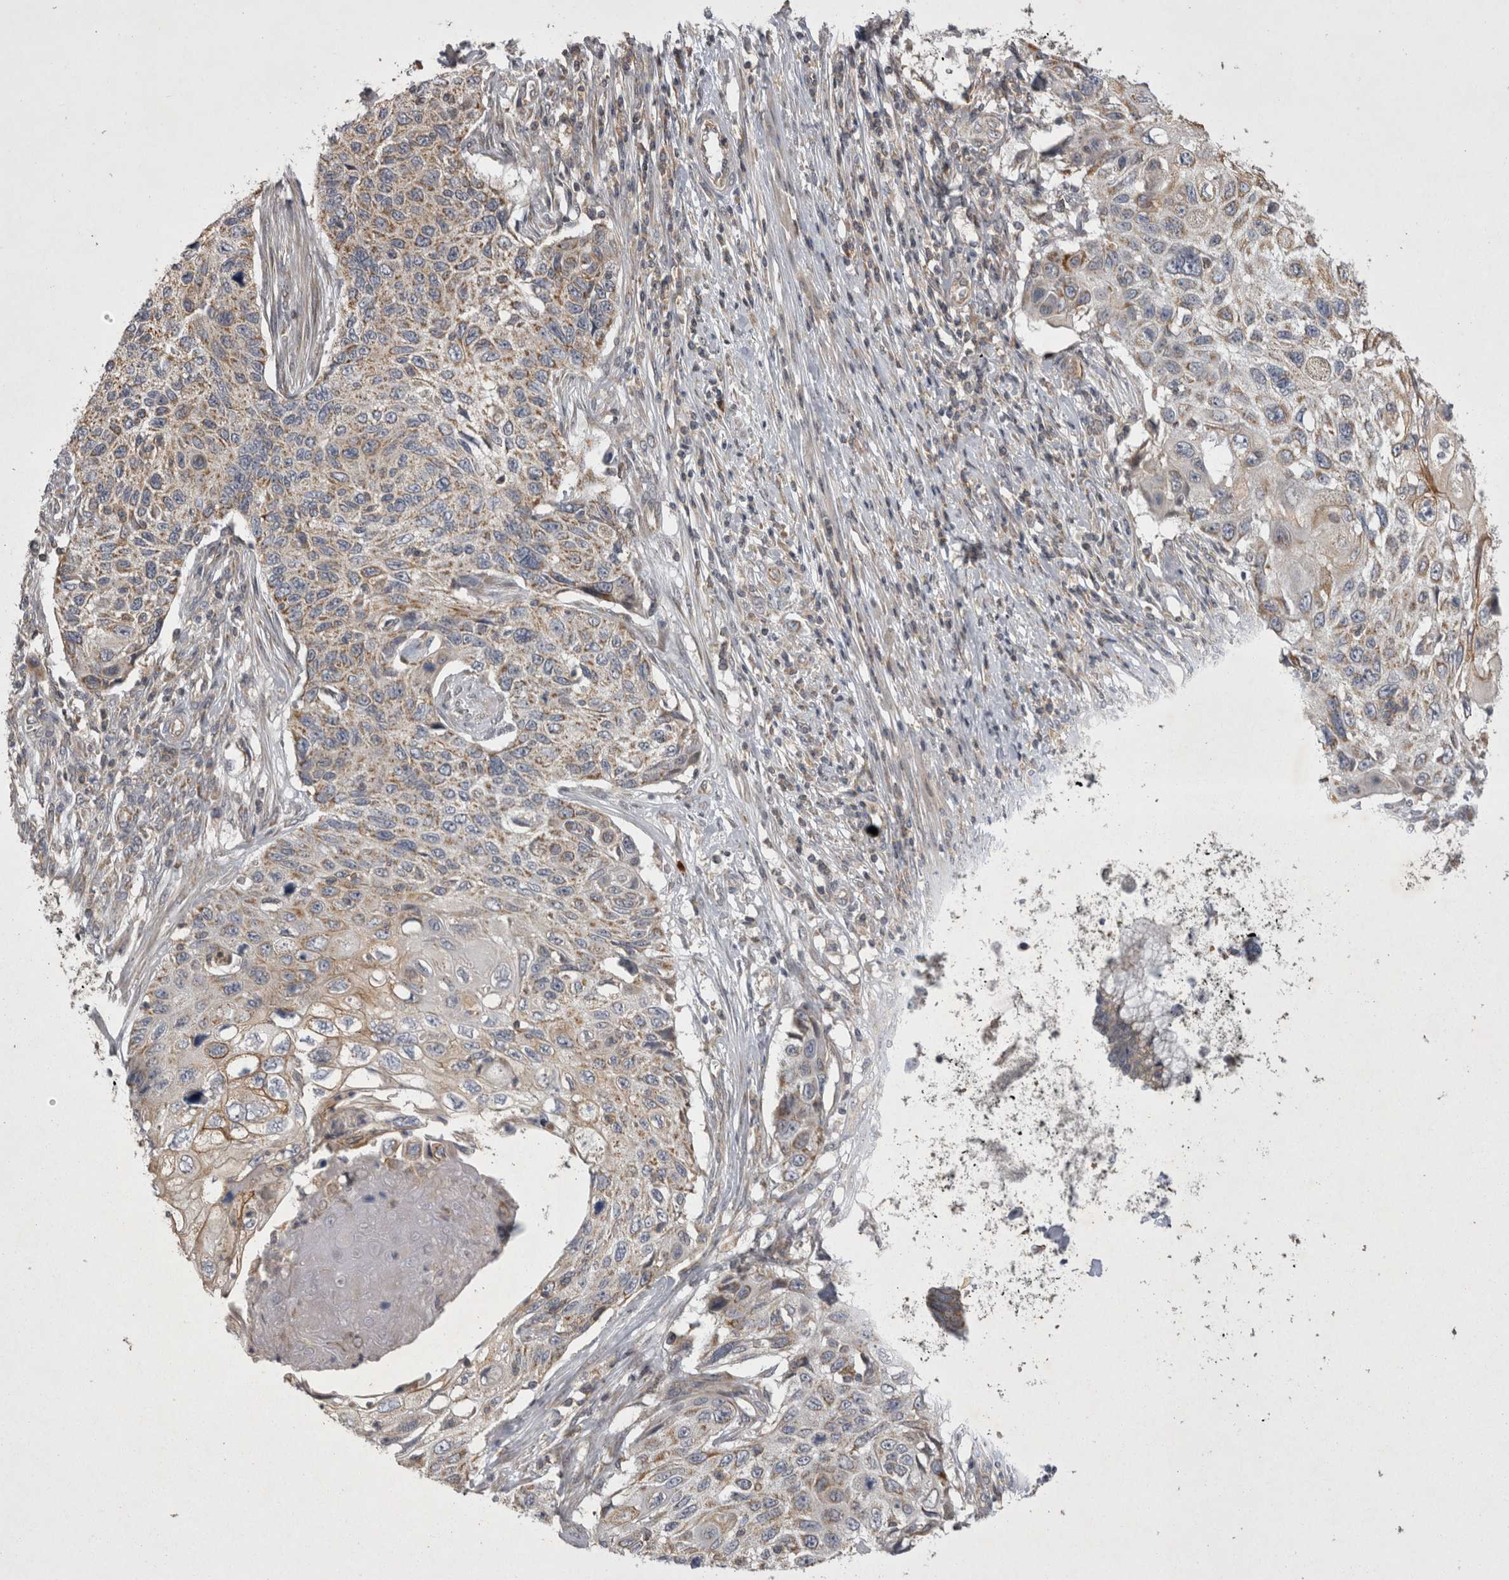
{"staining": {"intensity": "weak", "quantity": ">75%", "location": "cytoplasmic/membranous"}, "tissue": "cervical cancer", "cell_type": "Tumor cells", "image_type": "cancer", "snomed": [{"axis": "morphology", "description": "Squamous cell carcinoma, NOS"}, {"axis": "topography", "description": "Cervix"}], "caption": "Immunohistochemistry histopathology image of neoplastic tissue: cervical cancer (squamous cell carcinoma) stained using immunohistochemistry reveals low levels of weak protein expression localized specifically in the cytoplasmic/membranous of tumor cells, appearing as a cytoplasmic/membranous brown color.", "gene": "TSPOAP1", "patient": {"sex": "female", "age": 70}}